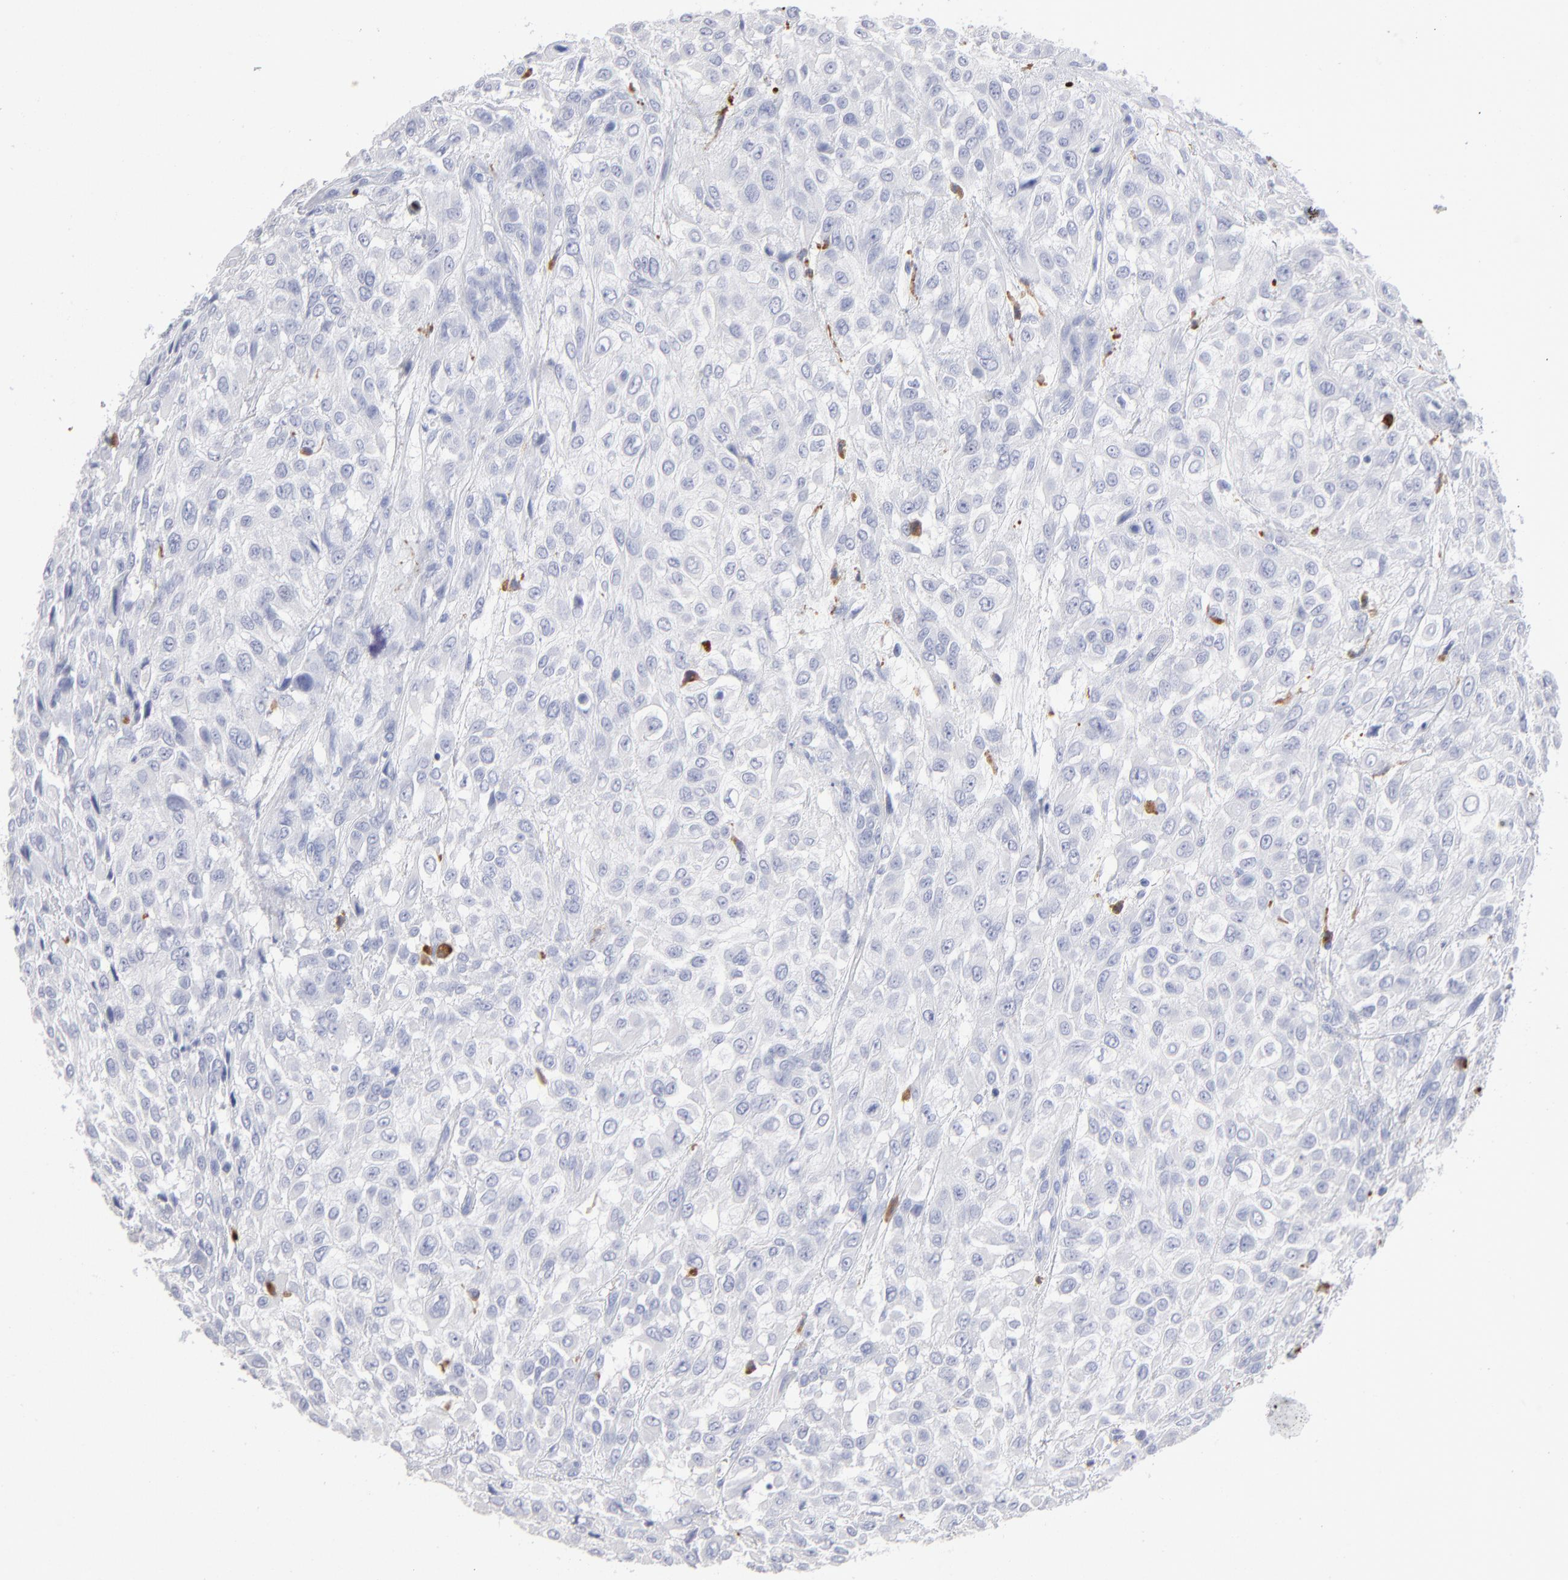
{"staining": {"intensity": "negative", "quantity": "none", "location": "none"}, "tissue": "urothelial cancer", "cell_type": "Tumor cells", "image_type": "cancer", "snomed": [{"axis": "morphology", "description": "Urothelial carcinoma, High grade"}, {"axis": "topography", "description": "Urinary bladder"}], "caption": "Micrograph shows no significant protein positivity in tumor cells of urothelial cancer.", "gene": "CD180", "patient": {"sex": "male", "age": 57}}